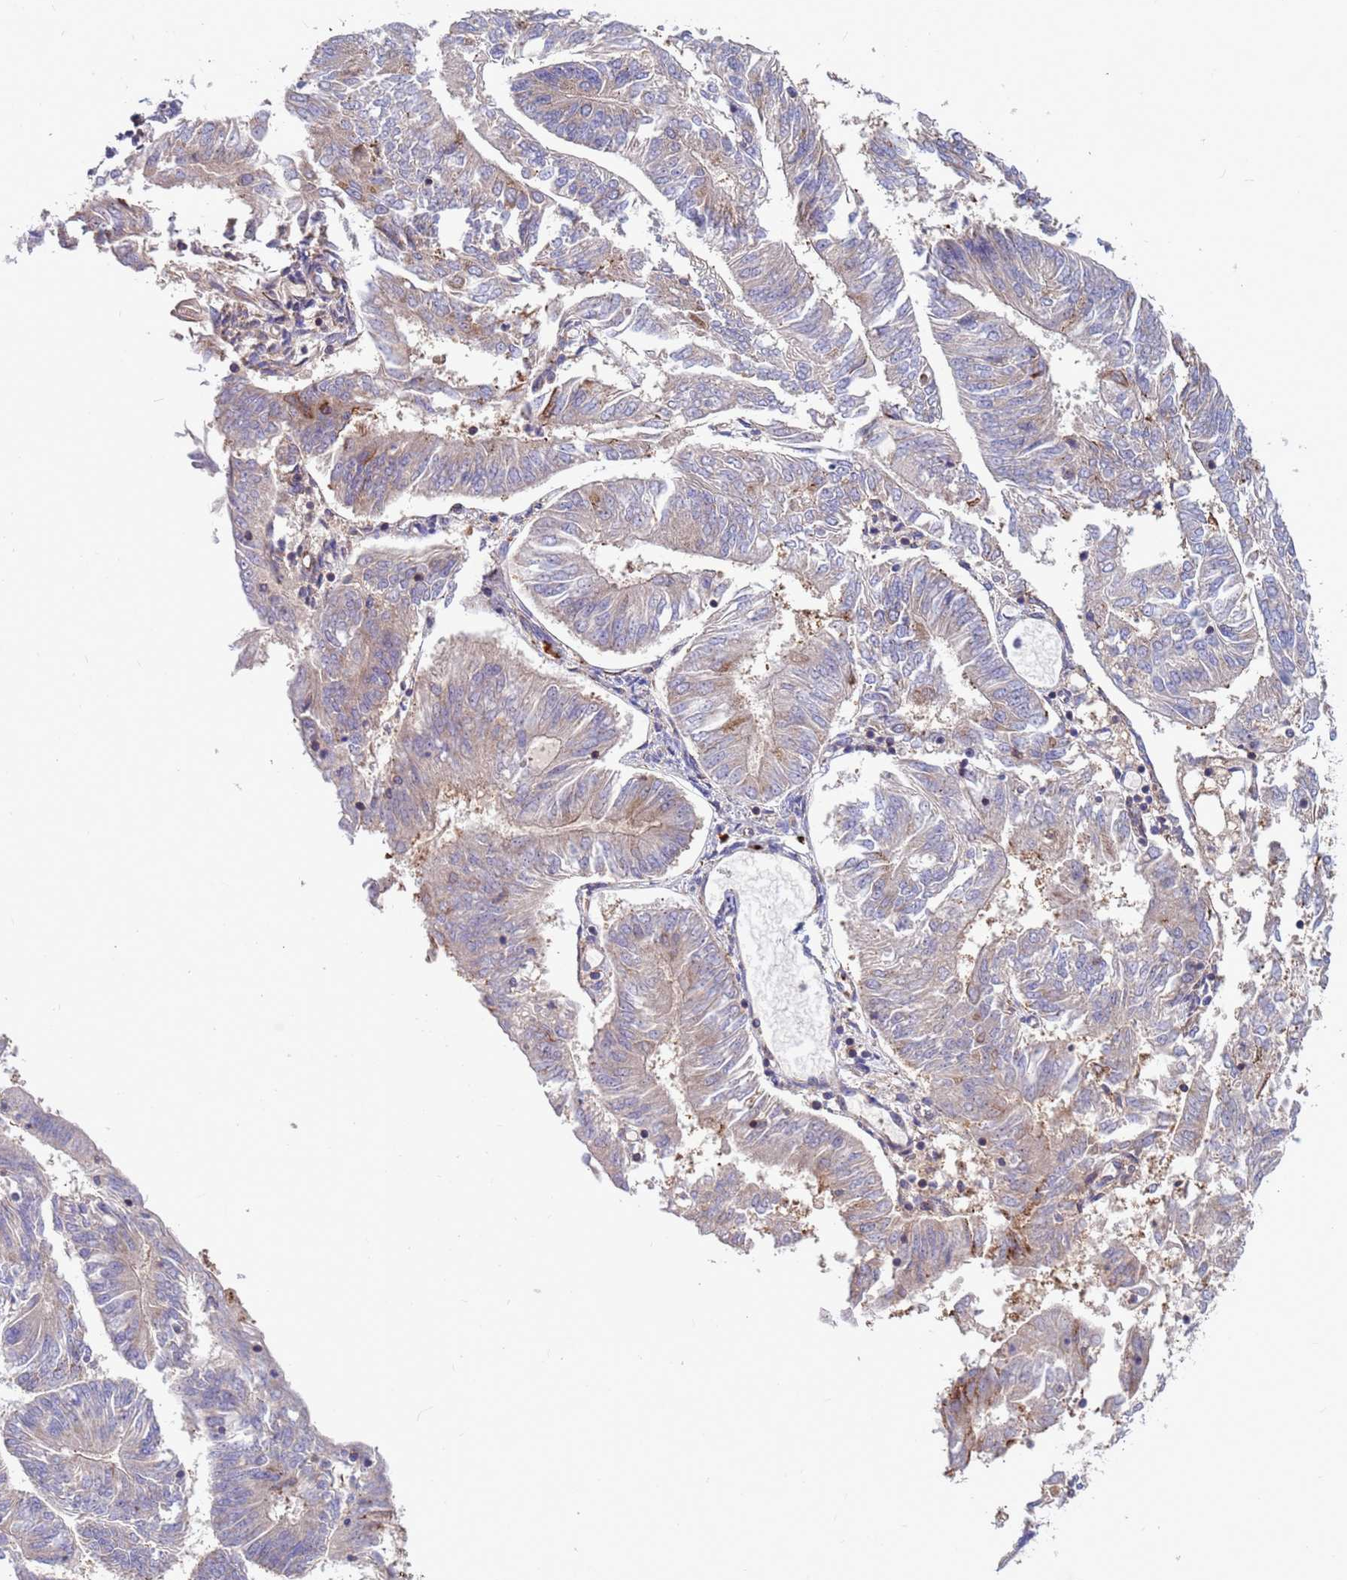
{"staining": {"intensity": "weak", "quantity": "<25%", "location": "cytoplasmic/membranous"}, "tissue": "endometrial cancer", "cell_type": "Tumor cells", "image_type": "cancer", "snomed": [{"axis": "morphology", "description": "Adenocarcinoma, NOS"}, {"axis": "topography", "description": "Endometrium"}], "caption": "Immunohistochemical staining of adenocarcinoma (endometrial) shows no significant positivity in tumor cells. (DAB (3,3'-diaminobenzidine) immunohistochemistry visualized using brightfield microscopy, high magnification).", "gene": "ZC3HAV1", "patient": {"sex": "female", "age": 58}}